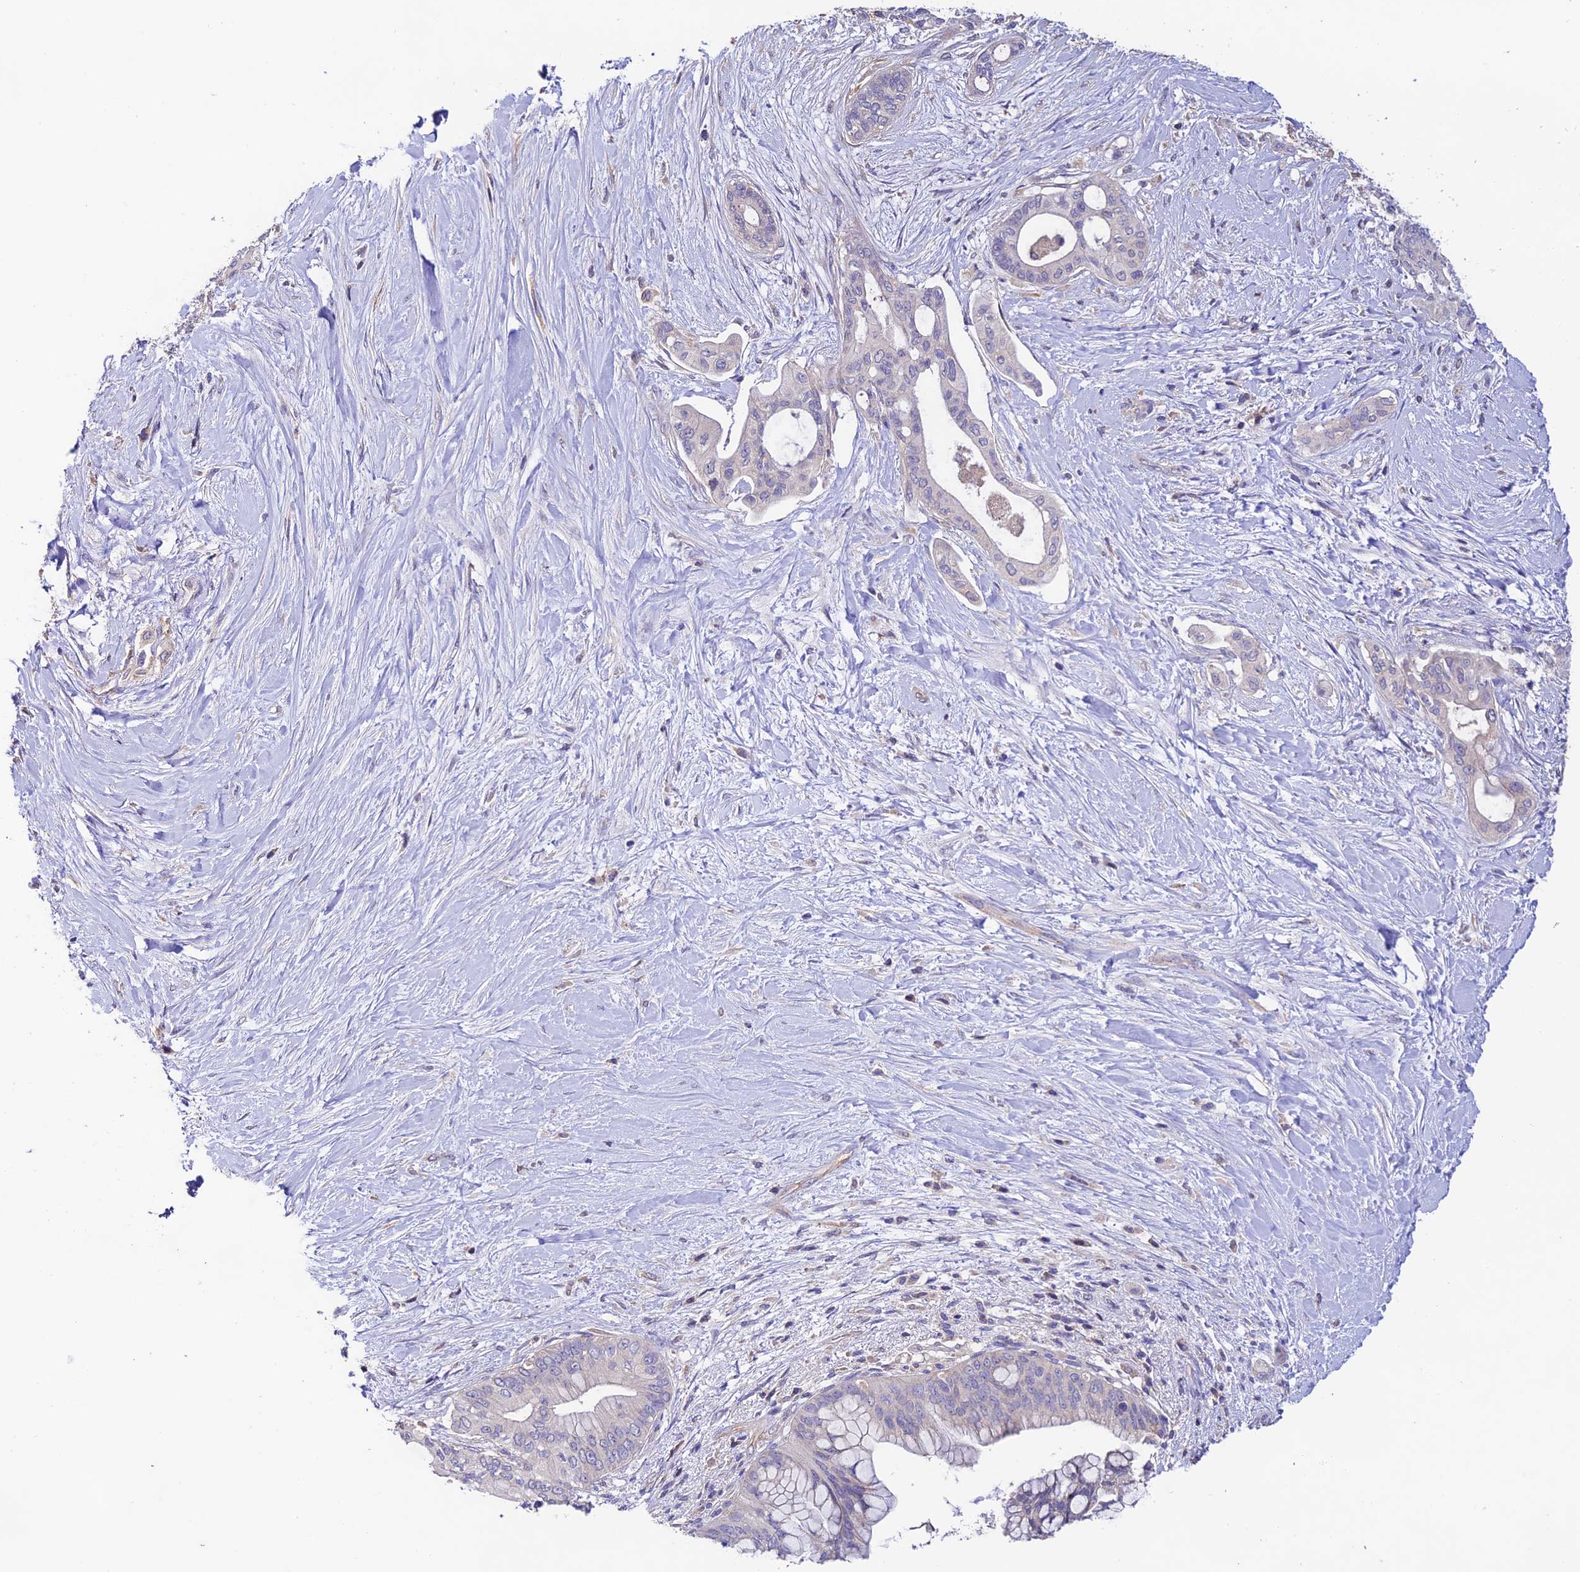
{"staining": {"intensity": "negative", "quantity": "none", "location": "none"}, "tissue": "pancreatic cancer", "cell_type": "Tumor cells", "image_type": "cancer", "snomed": [{"axis": "morphology", "description": "Adenocarcinoma, NOS"}, {"axis": "topography", "description": "Pancreas"}], "caption": "Immunohistochemistry photomicrograph of pancreatic adenocarcinoma stained for a protein (brown), which displays no staining in tumor cells. (Brightfield microscopy of DAB immunohistochemistry at high magnification).", "gene": "BRME1", "patient": {"sex": "male", "age": 46}}